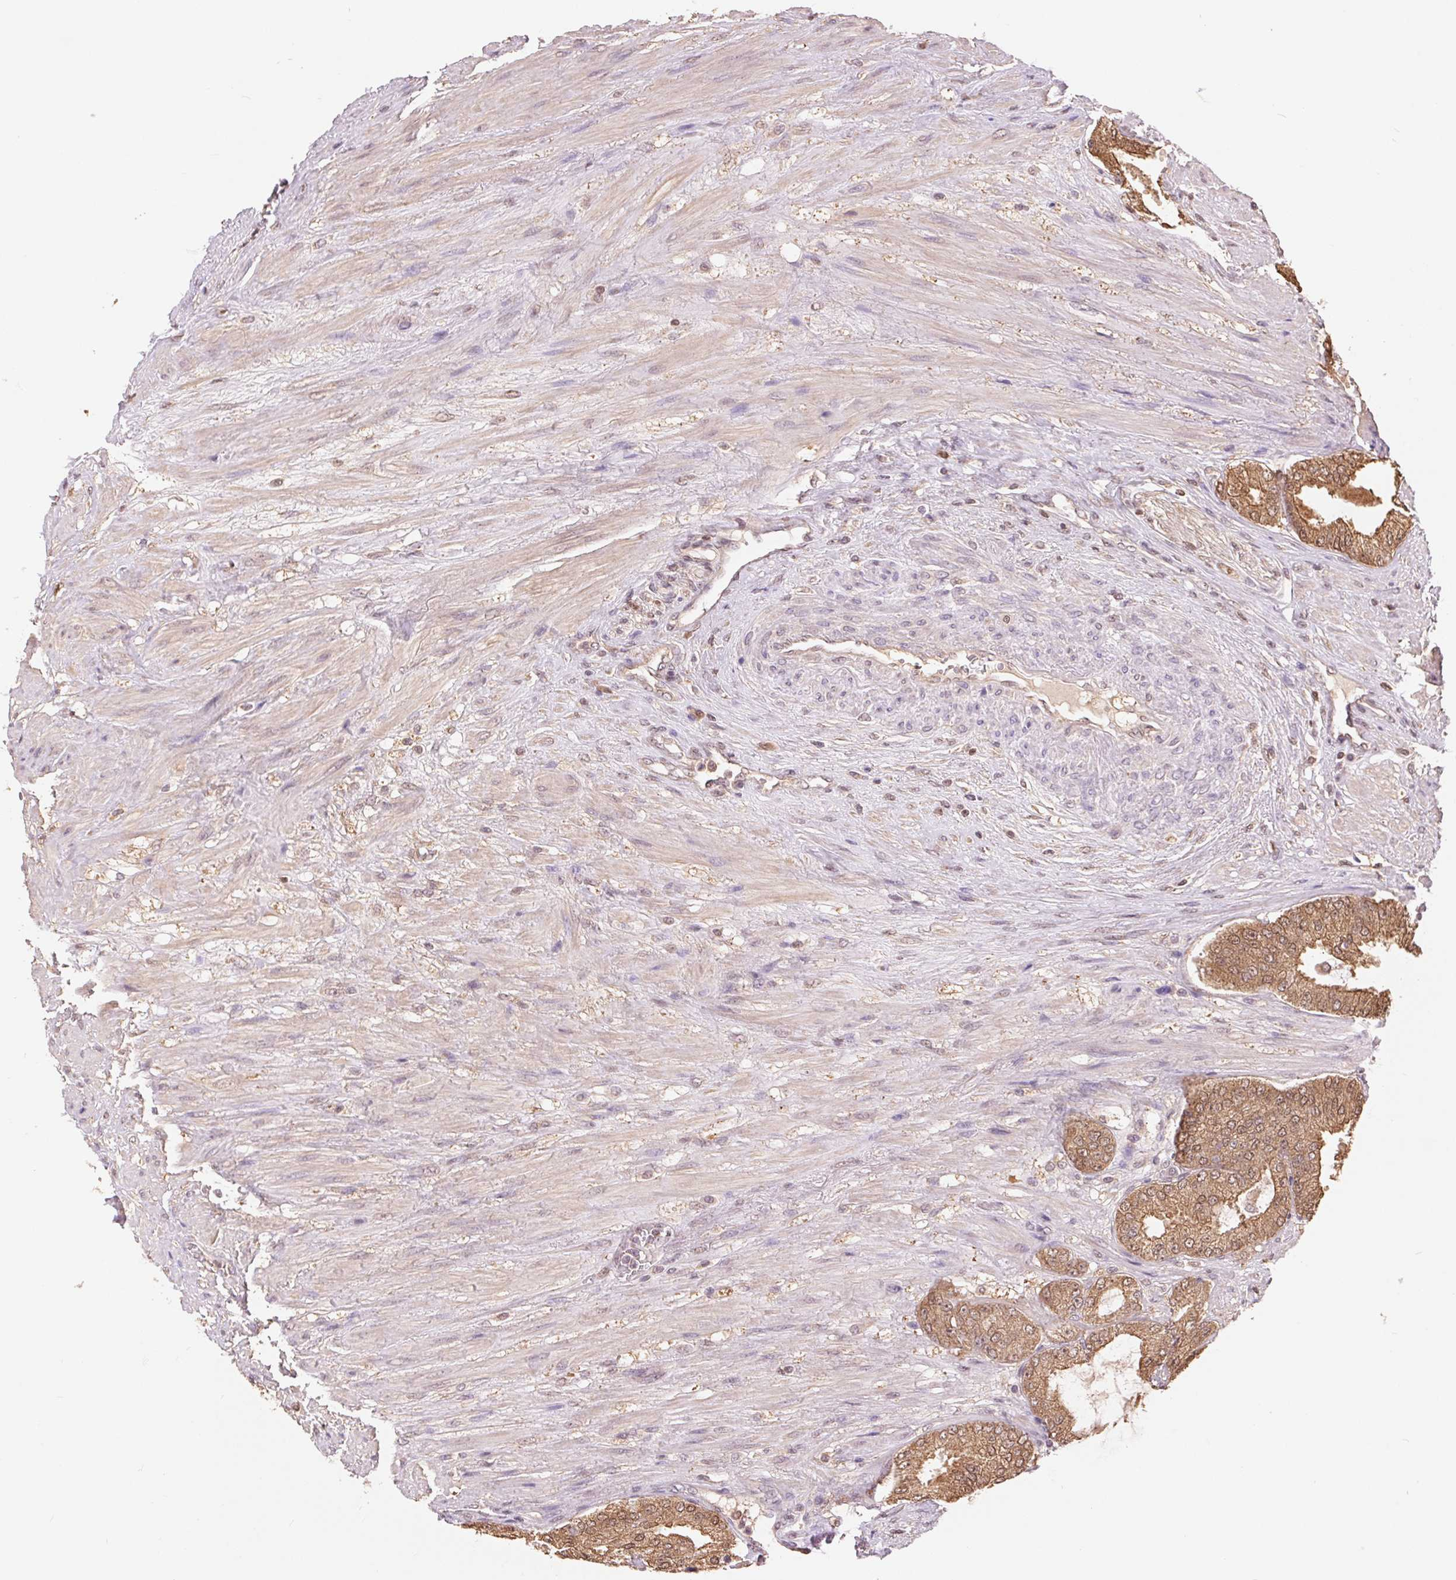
{"staining": {"intensity": "moderate", "quantity": ">75%", "location": "cytoplasmic/membranous,nuclear"}, "tissue": "prostate cancer", "cell_type": "Tumor cells", "image_type": "cancer", "snomed": [{"axis": "morphology", "description": "Adenocarcinoma, High grade"}, {"axis": "topography", "description": "Prostate"}], "caption": "Protein analysis of adenocarcinoma (high-grade) (prostate) tissue demonstrates moderate cytoplasmic/membranous and nuclear positivity in approximately >75% of tumor cells.", "gene": "TMEM273", "patient": {"sex": "male", "age": 71}}